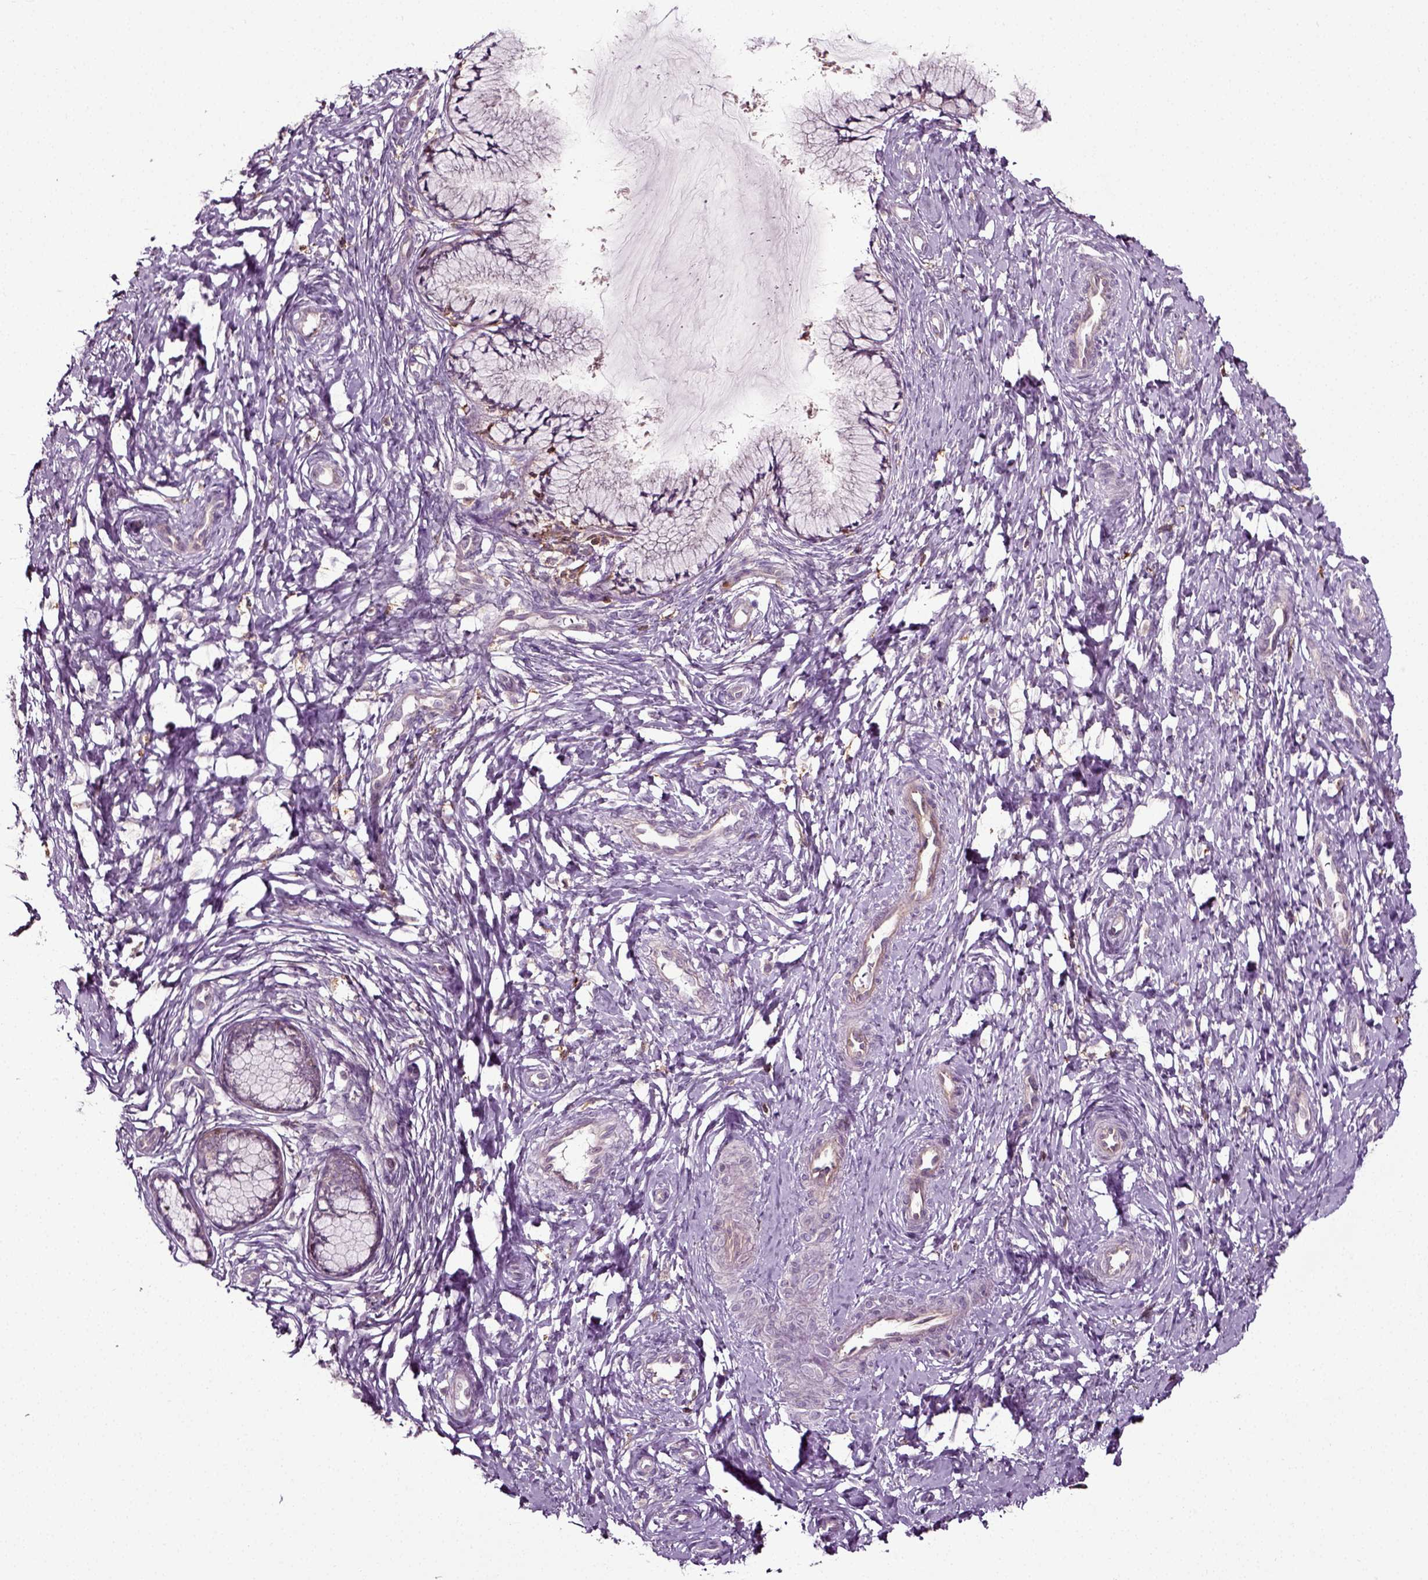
{"staining": {"intensity": "negative", "quantity": "none", "location": "none"}, "tissue": "cervix", "cell_type": "Glandular cells", "image_type": "normal", "snomed": [{"axis": "morphology", "description": "Normal tissue, NOS"}, {"axis": "topography", "description": "Cervix"}], "caption": "This is a photomicrograph of immunohistochemistry (IHC) staining of normal cervix, which shows no expression in glandular cells.", "gene": "RHOF", "patient": {"sex": "female", "age": 37}}